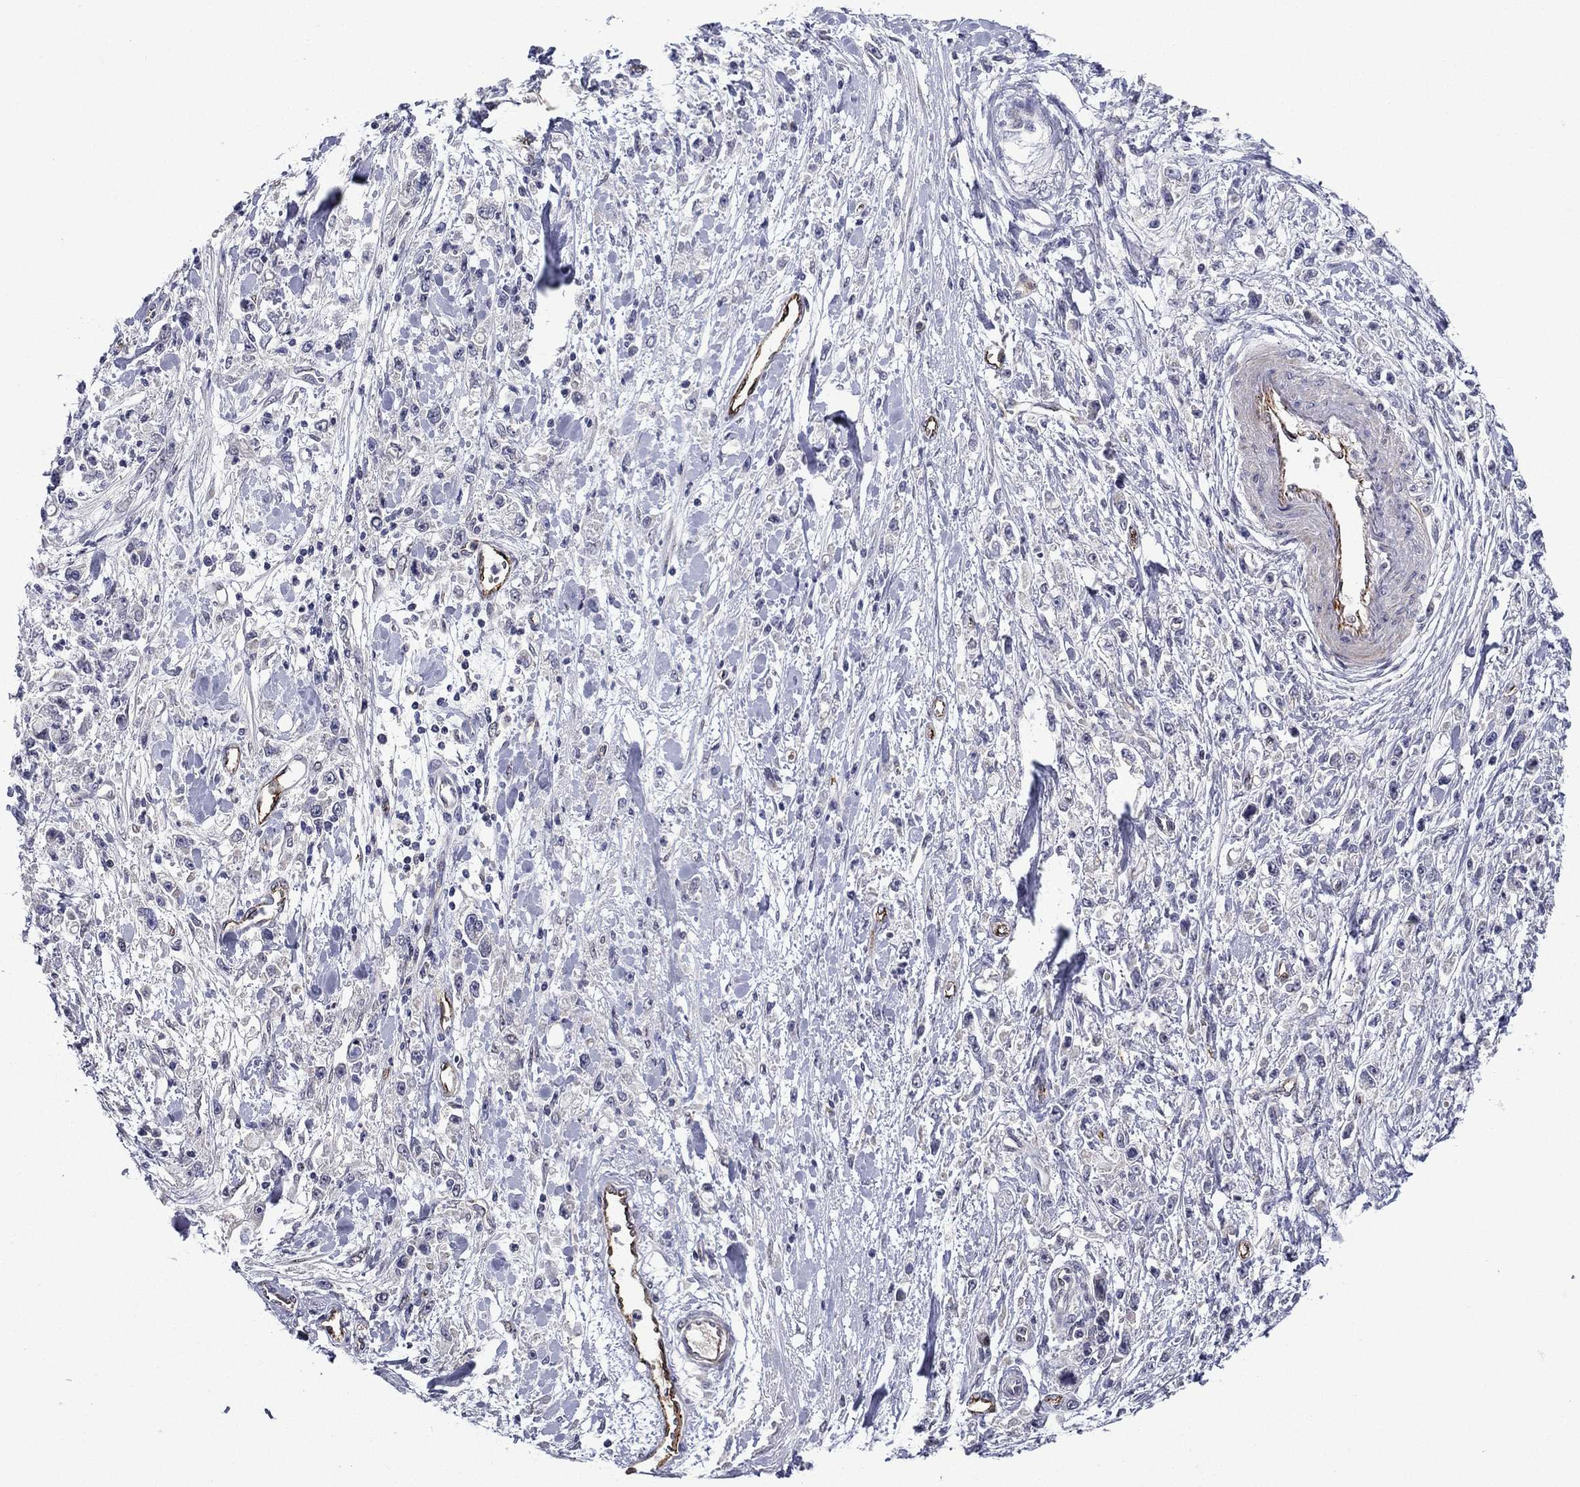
{"staining": {"intensity": "negative", "quantity": "none", "location": "none"}, "tissue": "stomach cancer", "cell_type": "Tumor cells", "image_type": "cancer", "snomed": [{"axis": "morphology", "description": "Adenocarcinoma, NOS"}, {"axis": "topography", "description": "Stomach"}], "caption": "Tumor cells show no significant protein positivity in stomach adenocarcinoma.", "gene": "SLITRK1", "patient": {"sex": "female", "age": 59}}